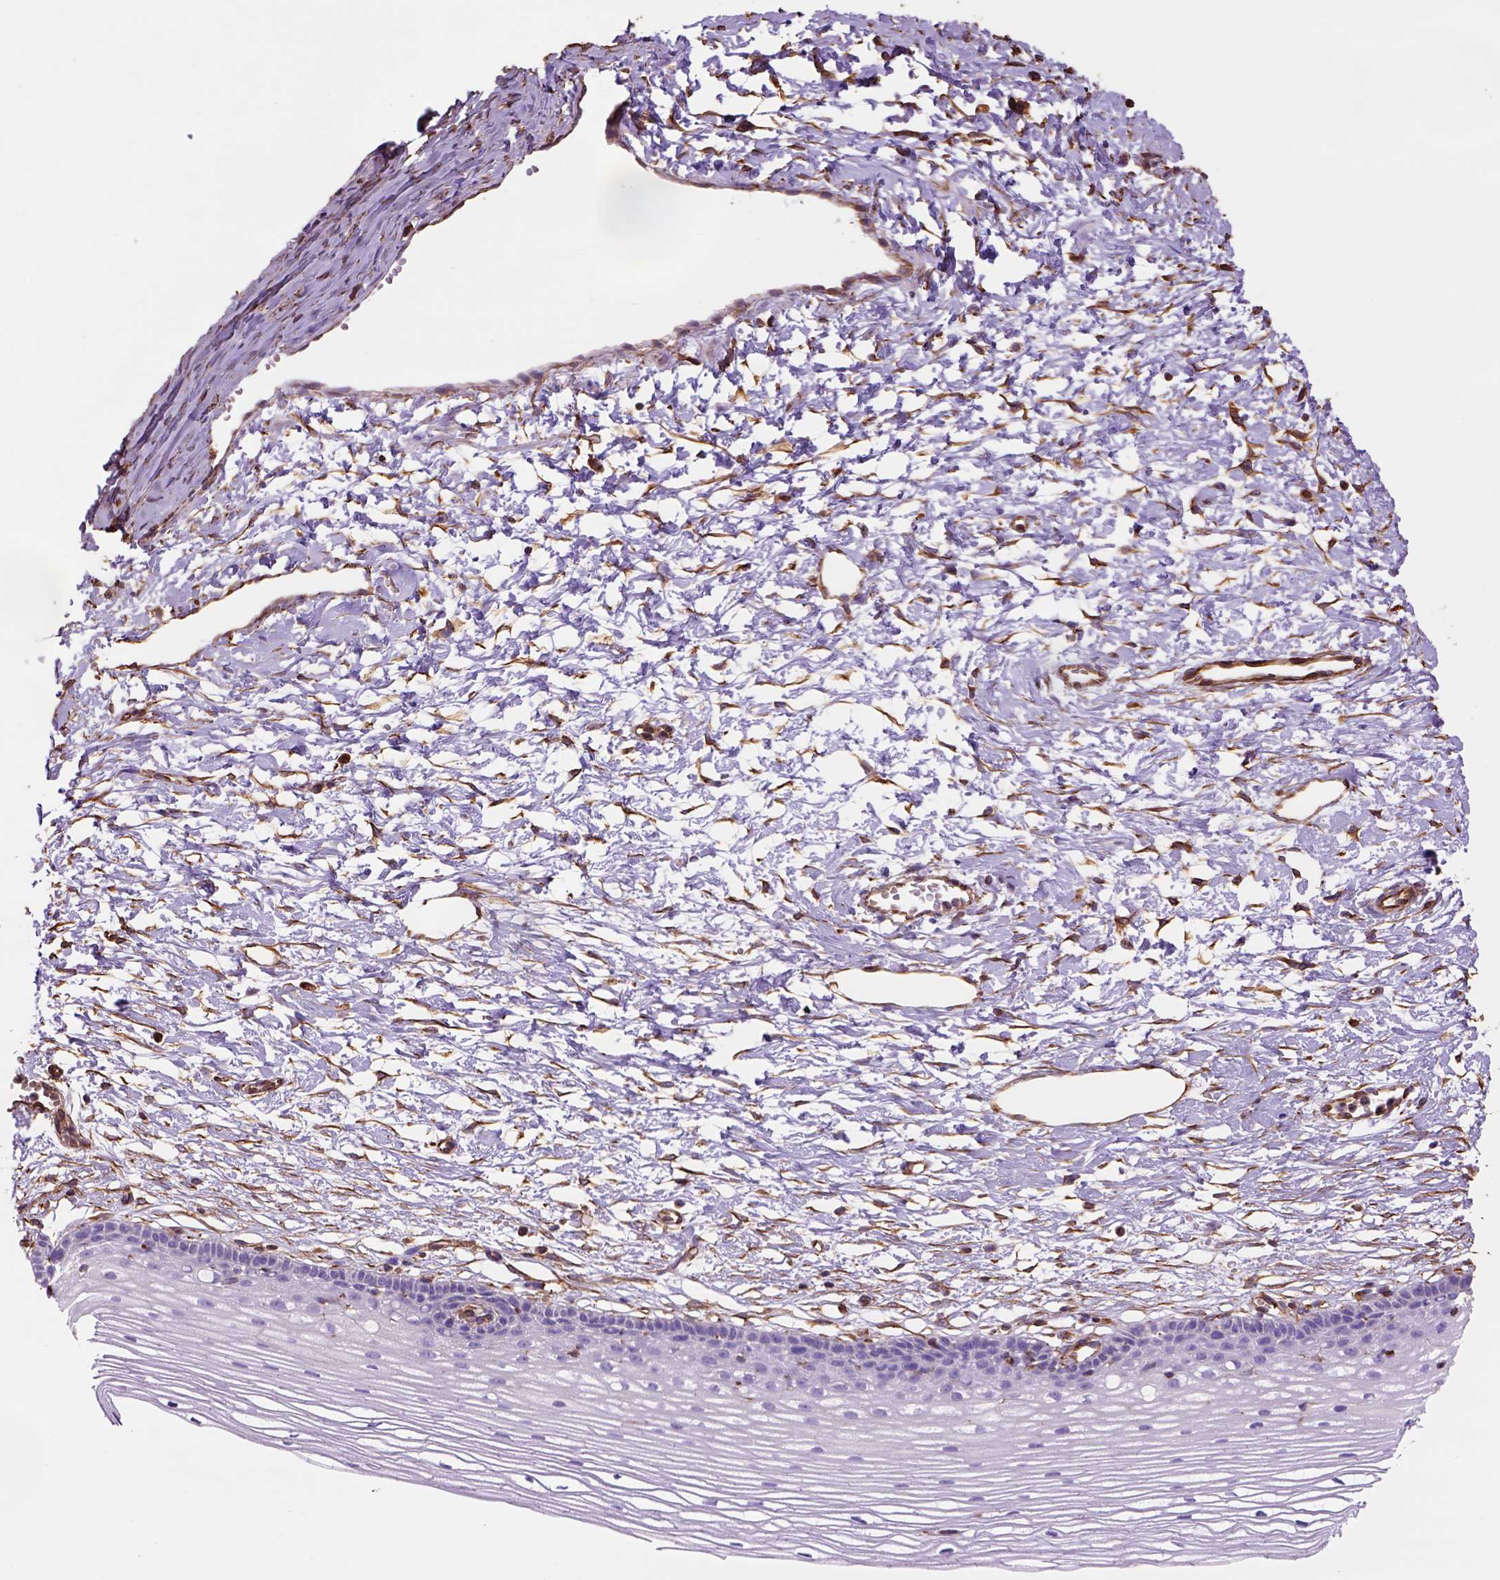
{"staining": {"intensity": "negative", "quantity": "none", "location": "none"}, "tissue": "cervix", "cell_type": "Glandular cells", "image_type": "normal", "snomed": [{"axis": "morphology", "description": "Normal tissue, NOS"}, {"axis": "topography", "description": "Cervix"}], "caption": "Cervix was stained to show a protein in brown. There is no significant positivity in glandular cells. (Immunohistochemistry (ihc), brightfield microscopy, high magnification).", "gene": "ZZZ3", "patient": {"sex": "female", "age": 40}}